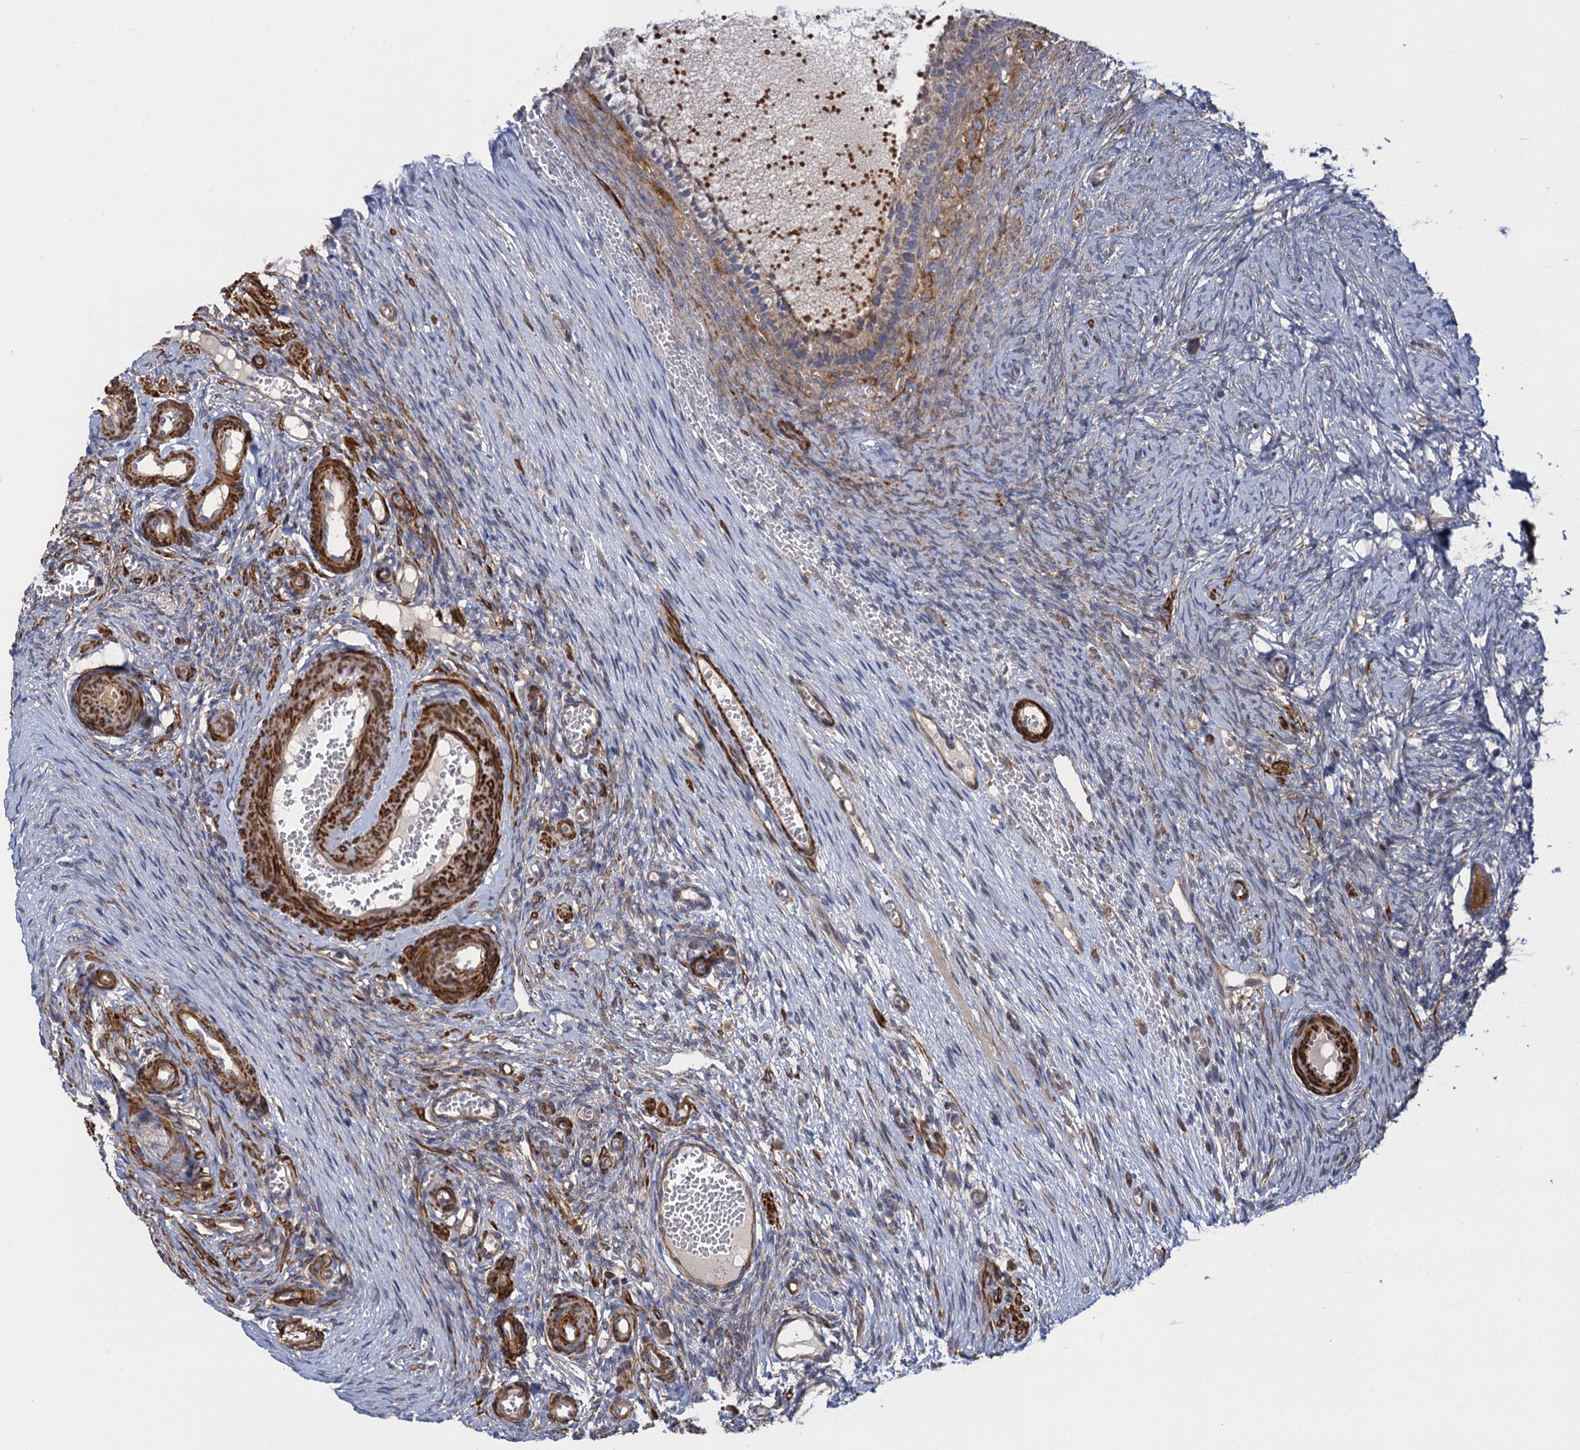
{"staining": {"intensity": "moderate", "quantity": "25%-75%", "location": "cytoplasmic/membranous"}, "tissue": "ovary", "cell_type": "Ovarian stroma cells", "image_type": "normal", "snomed": [{"axis": "morphology", "description": "Adenocarcinoma, NOS"}, {"axis": "topography", "description": "Endometrium"}], "caption": "The photomicrograph shows immunohistochemical staining of benign ovary. There is moderate cytoplasmic/membranous expression is present in approximately 25%-75% of ovarian stroma cells. The protein is shown in brown color, while the nuclei are stained blue.", "gene": "WDR88", "patient": {"sex": "female", "age": 32}}